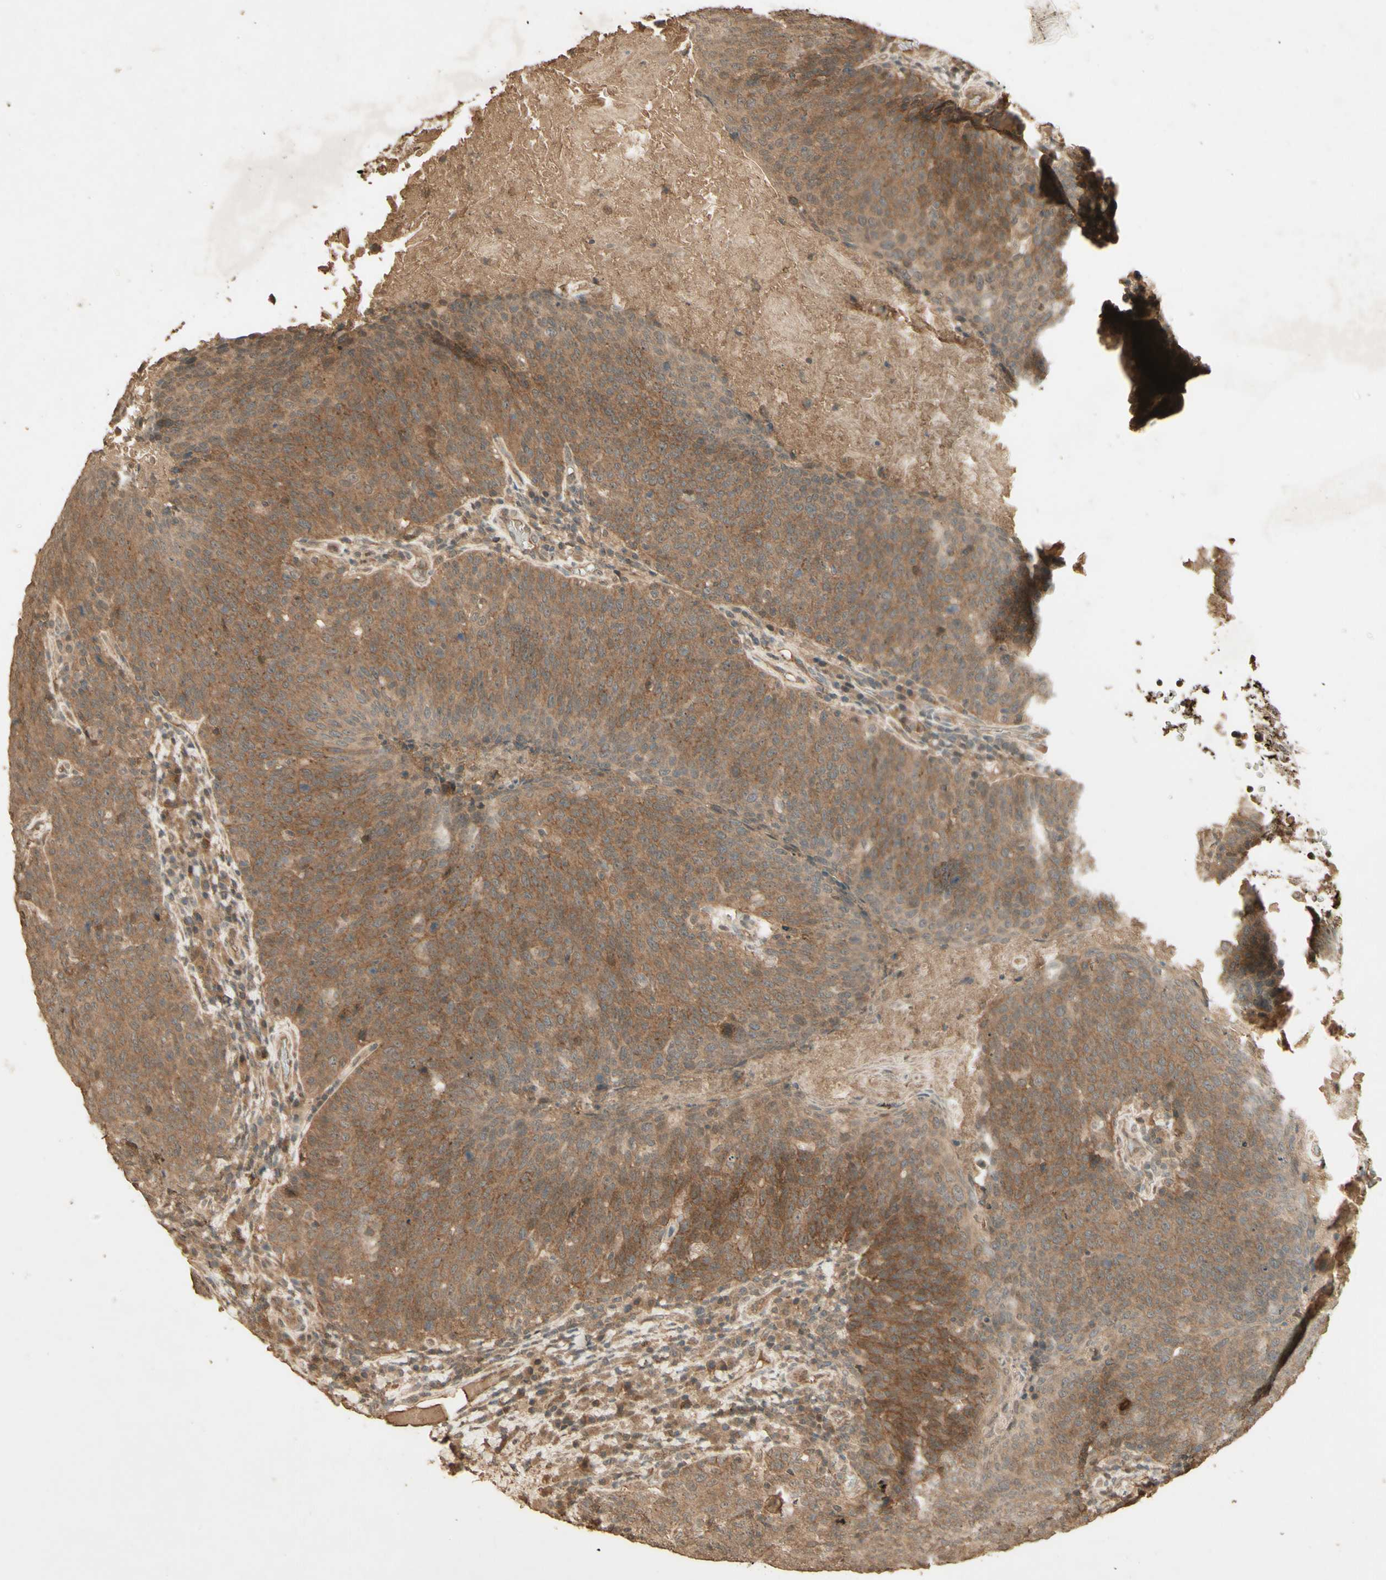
{"staining": {"intensity": "moderate", "quantity": ">75%", "location": "cytoplasmic/membranous"}, "tissue": "head and neck cancer", "cell_type": "Tumor cells", "image_type": "cancer", "snomed": [{"axis": "morphology", "description": "Squamous cell carcinoma, NOS"}, {"axis": "morphology", "description": "Squamous cell carcinoma, metastatic, NOS"}, {"axis": "topography", "description": "Lymph node"}, {"axis": "topography", "description": "Head-Neck"}], "caption": "About >75% of tumor cells in human head and neck cancer (metastatic squamous cell carcinoma) exhibit moderate cytoplasmic/membranous protein staining as visualized by brown immunohistochemical staining.", "gene": "SMAD9", "patient": {"sex": "male", "age": 62}}